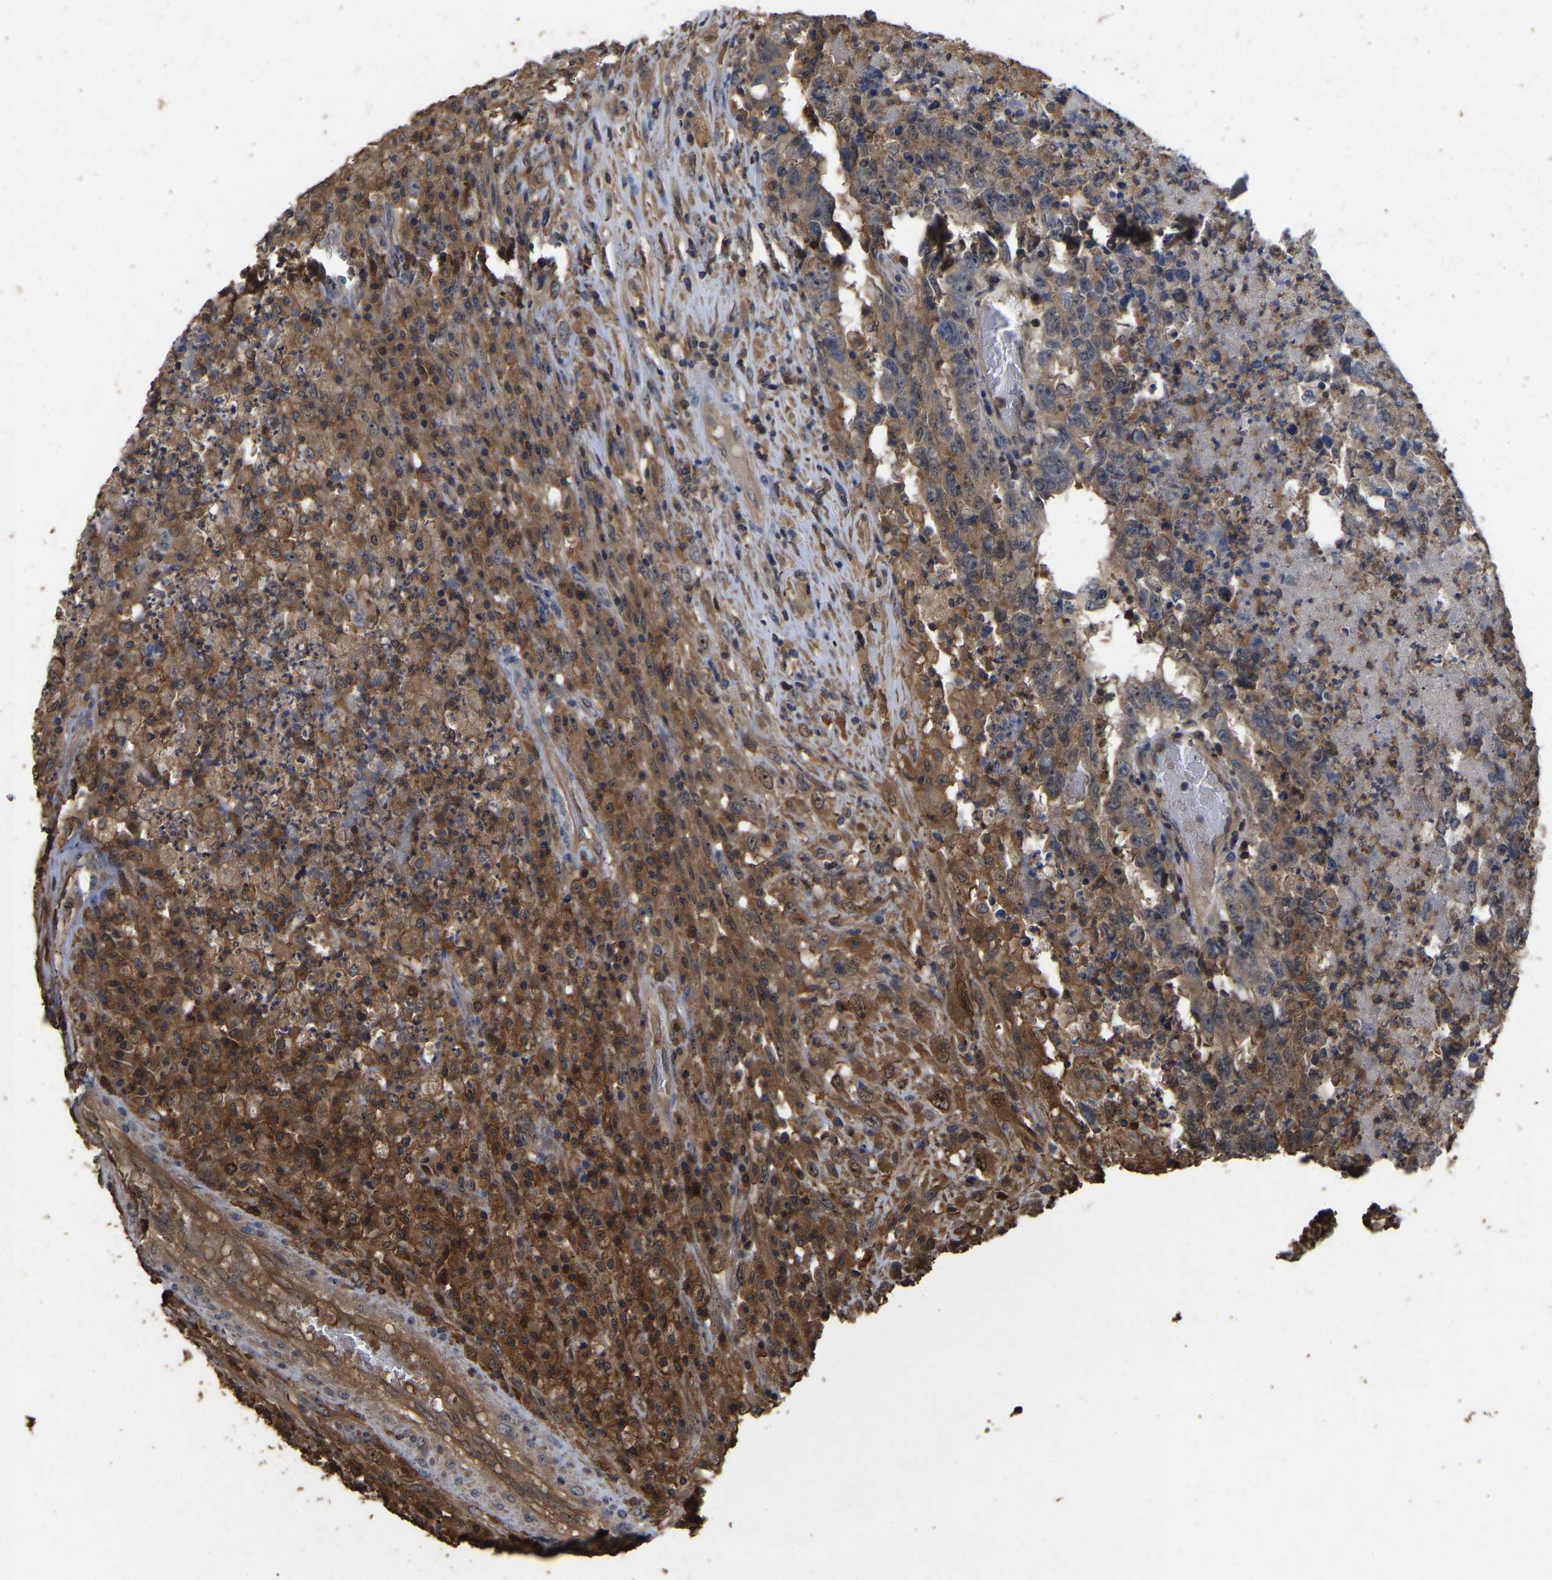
{"staining": {"intensity": "moderate", "quantity": ">75%", "location": "cytoplasmic/membranous"}, "tissue": "testis cancer", "cell_type": "Tumor cells", "image_type": "cancer", "snomed": [{"axis": "morphology", "description": "Necrosis, NOS"}, {"axis": "morphology", "description": "Carcinoma, Embryonal, NOS"}, {"axis": "topography", "description": "Testis"}], "caption": "Moderate cytoplasmic/membranous positivity is appreciated in about >75% of tumor cells in testis embryonal carcinoma. The staining is performed using DAB brown chromogen to label protein expression. The nuclei are counter-stained blue using hematoxylin.", "gene": "FHIT", "patient": {"sex": "male", "age": 19}}